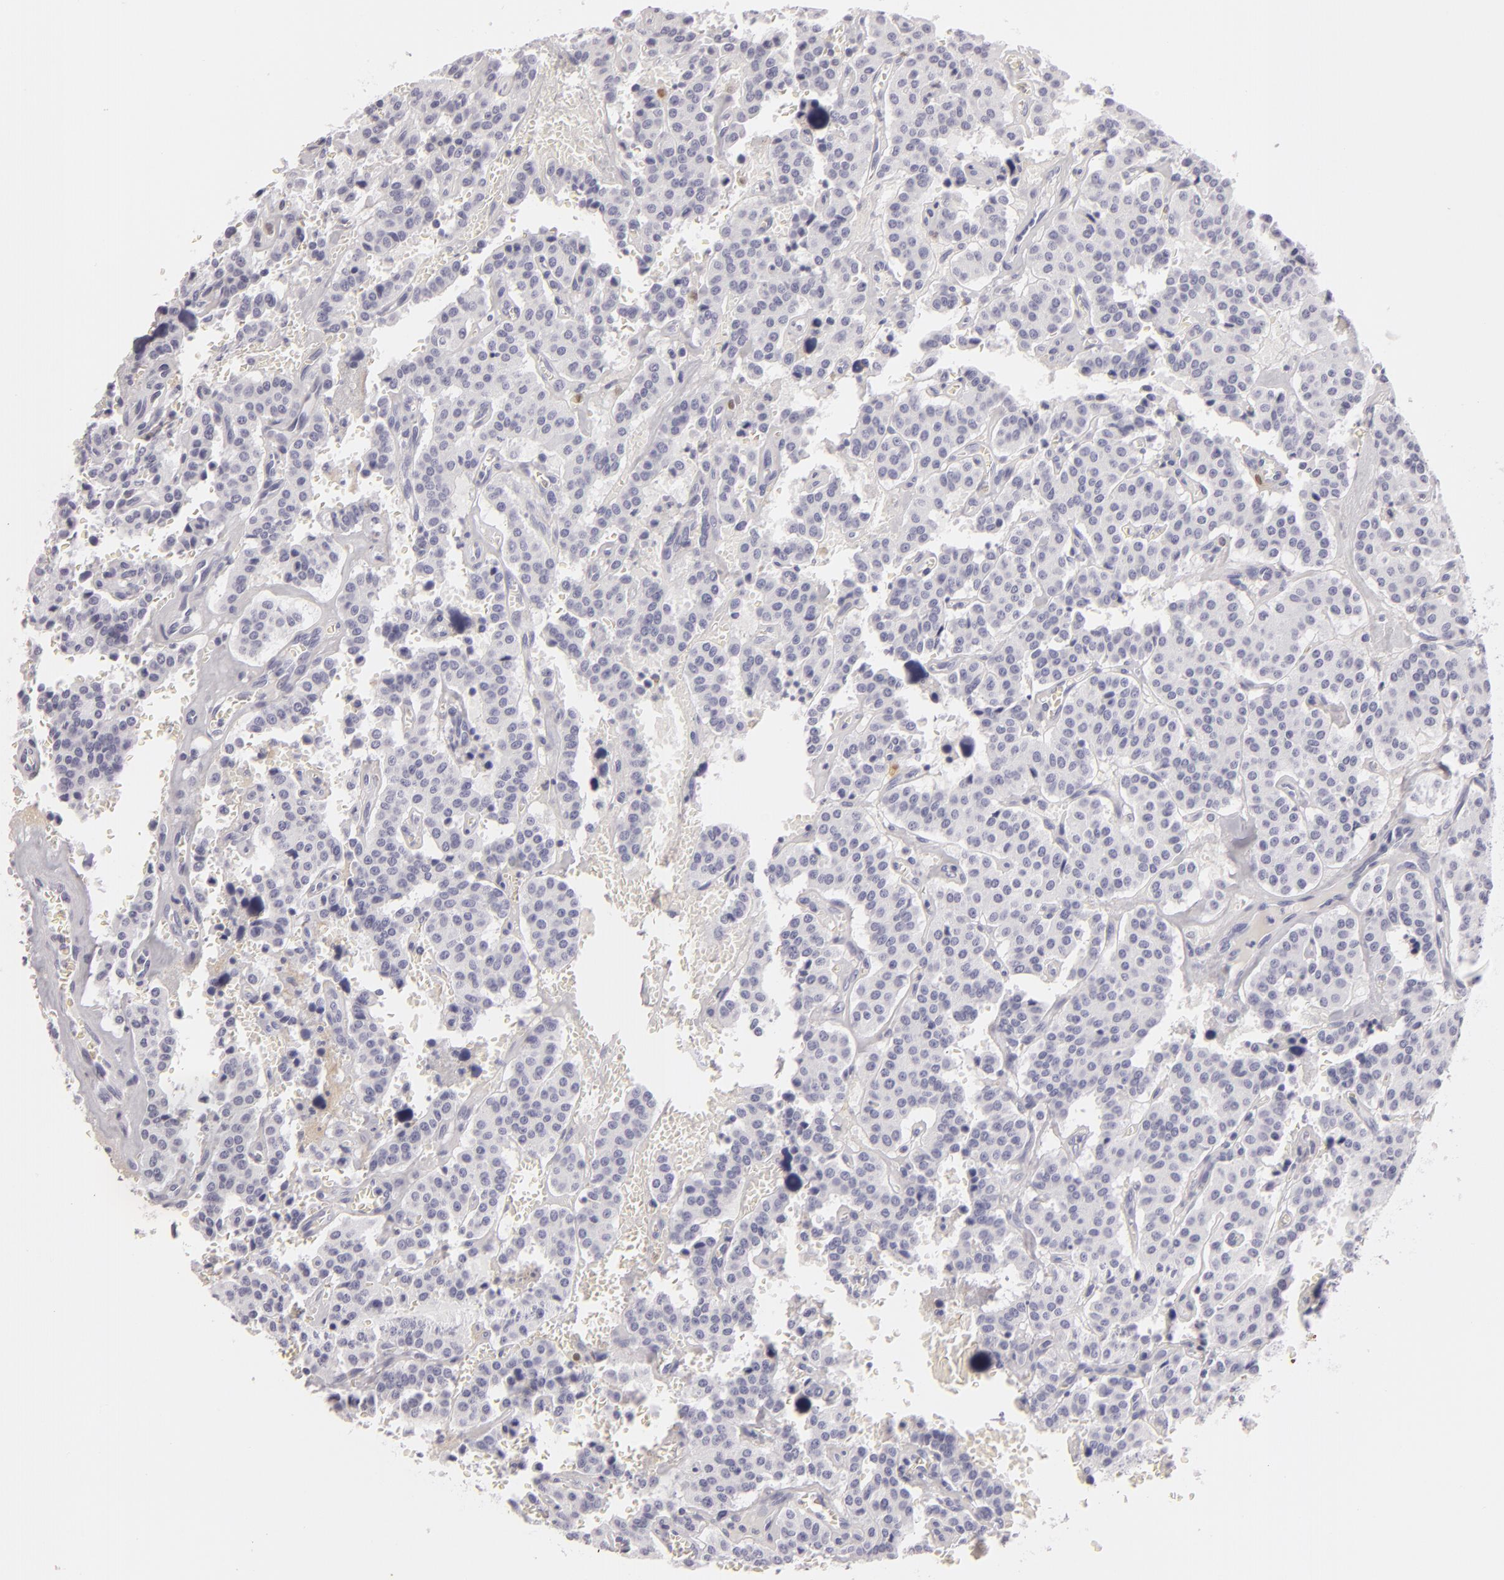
{"staining": {"intensity": "negative", "quantity": "none", "location": "none"}, "tissue": "carcinoid", "cell_type": "Tumor cells", "image_type": "cancer", "snomed": [{"axis": "morphology", "description": "Carcinoid, malignant, NOS"}, {"axis": "topography", "description": "Bronchus"}], "caption": "The histopathology image demonstrates no staining of tumor cells in carcinoid (malignant). (Stains: DAB (3,3'-diaminobenzidine) IHC with hematoxylin counter stain, Microscopy: brightfield microscopy at high magnification).", "gene": "F13A1", "patient": {"sex": "male", "age": 55}}